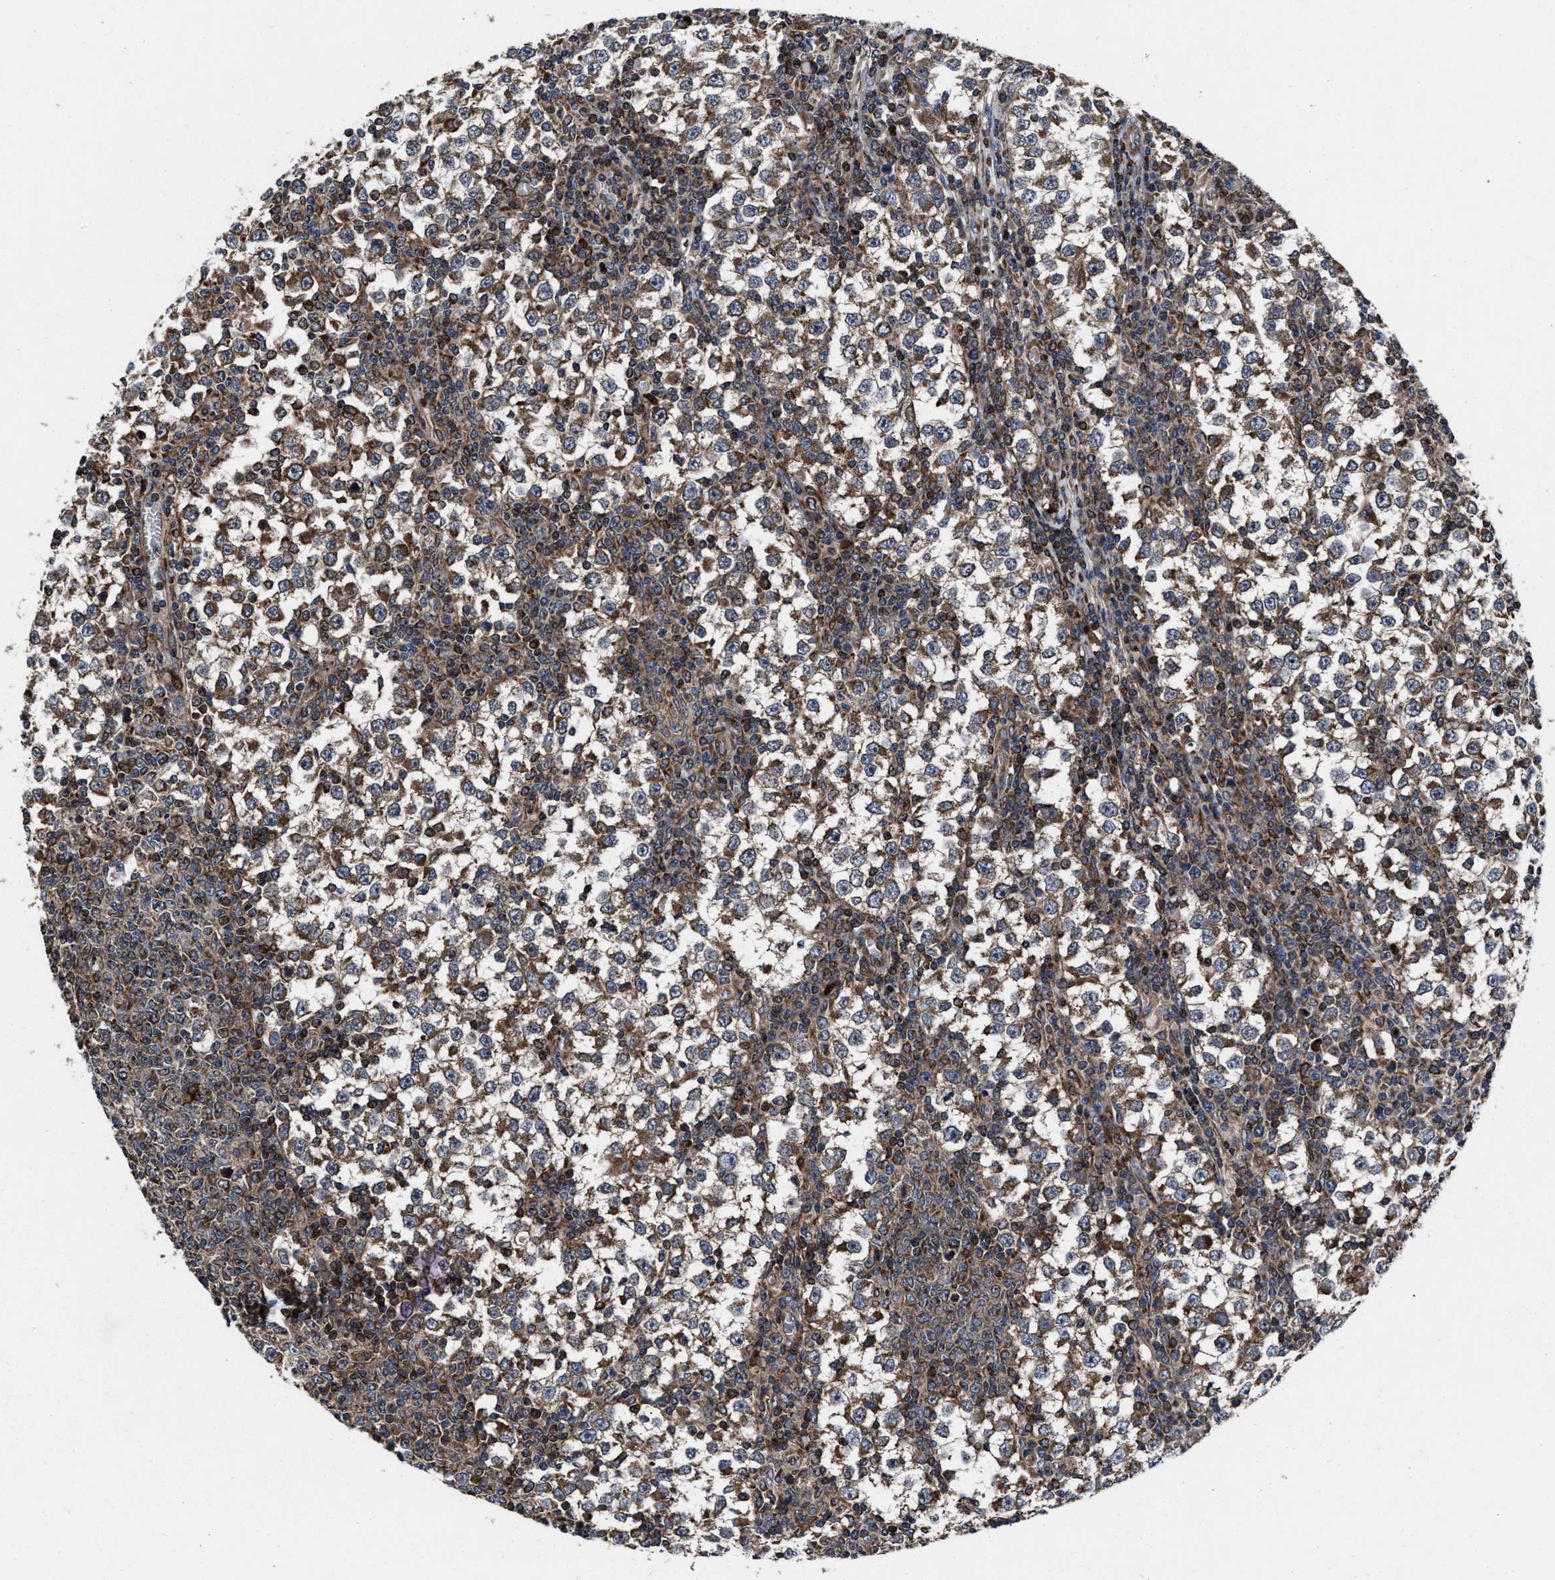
{"staining": {"intensity": "moderate", "quantity": ">75%", "location": "cytoplasmic/membranous"}, "tissue": "testis cancer", "cell_type": "Tumor cells", "image_type": "cancer", "snomed": [{"axis": "morphology", "description": "Seminoma, NOS"}, {"axis": "topography", "description": "Testis"}], "caption": "Testis seminoma stained with IHC reveals moderate cytoplasmic/membranous expression in about >75% of tumor cells.", "gene": "MRPL50", "patient": {"sex": "male", "age": 65}}